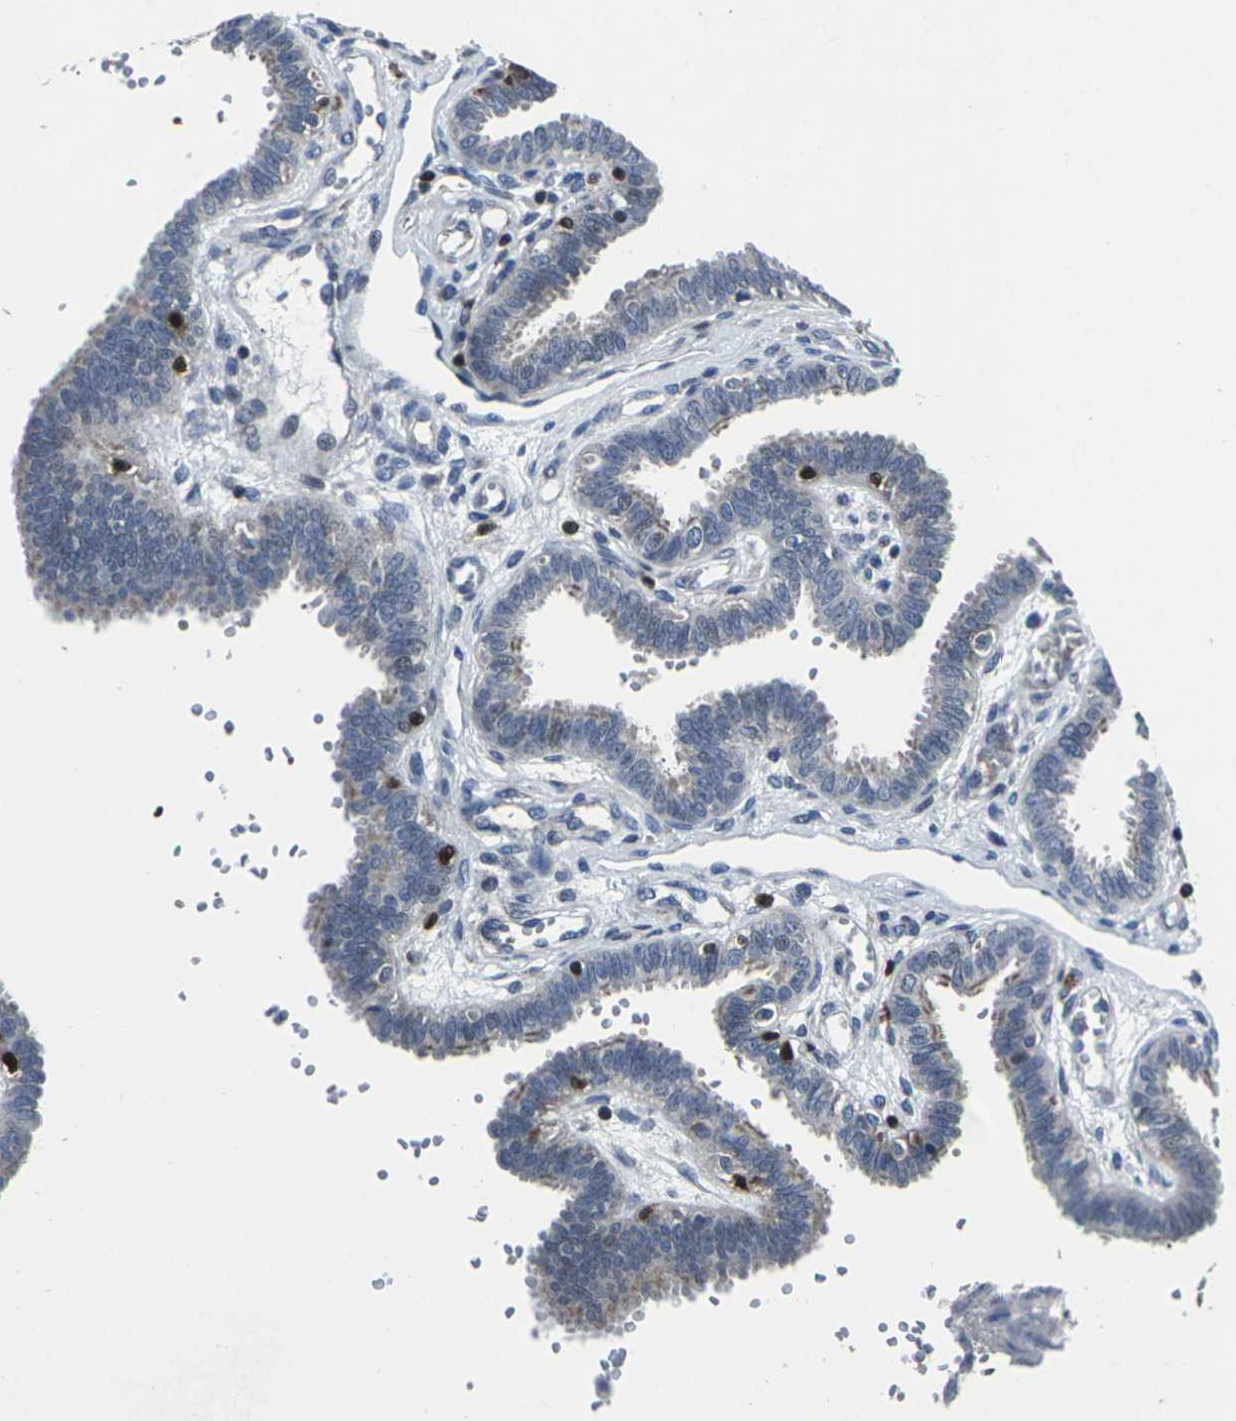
{"staining": {"intensity": "negative", "quantity": "none", "location": "none"}, "tissue": "fallopian tube", "cell_type": "Glandular cells", "image_type": "normal", "snomed": [{"axis": "morphology", "description": "Normal tissue, NOS"}, {"axis": "topography", "description": "Fallopian tube"}], "caption": "Histopathology image shows no protein staining in glandular cells of normal fallopian tube.", "gene": "STAT4", "patient": {"sex": "female", "age": 32}}